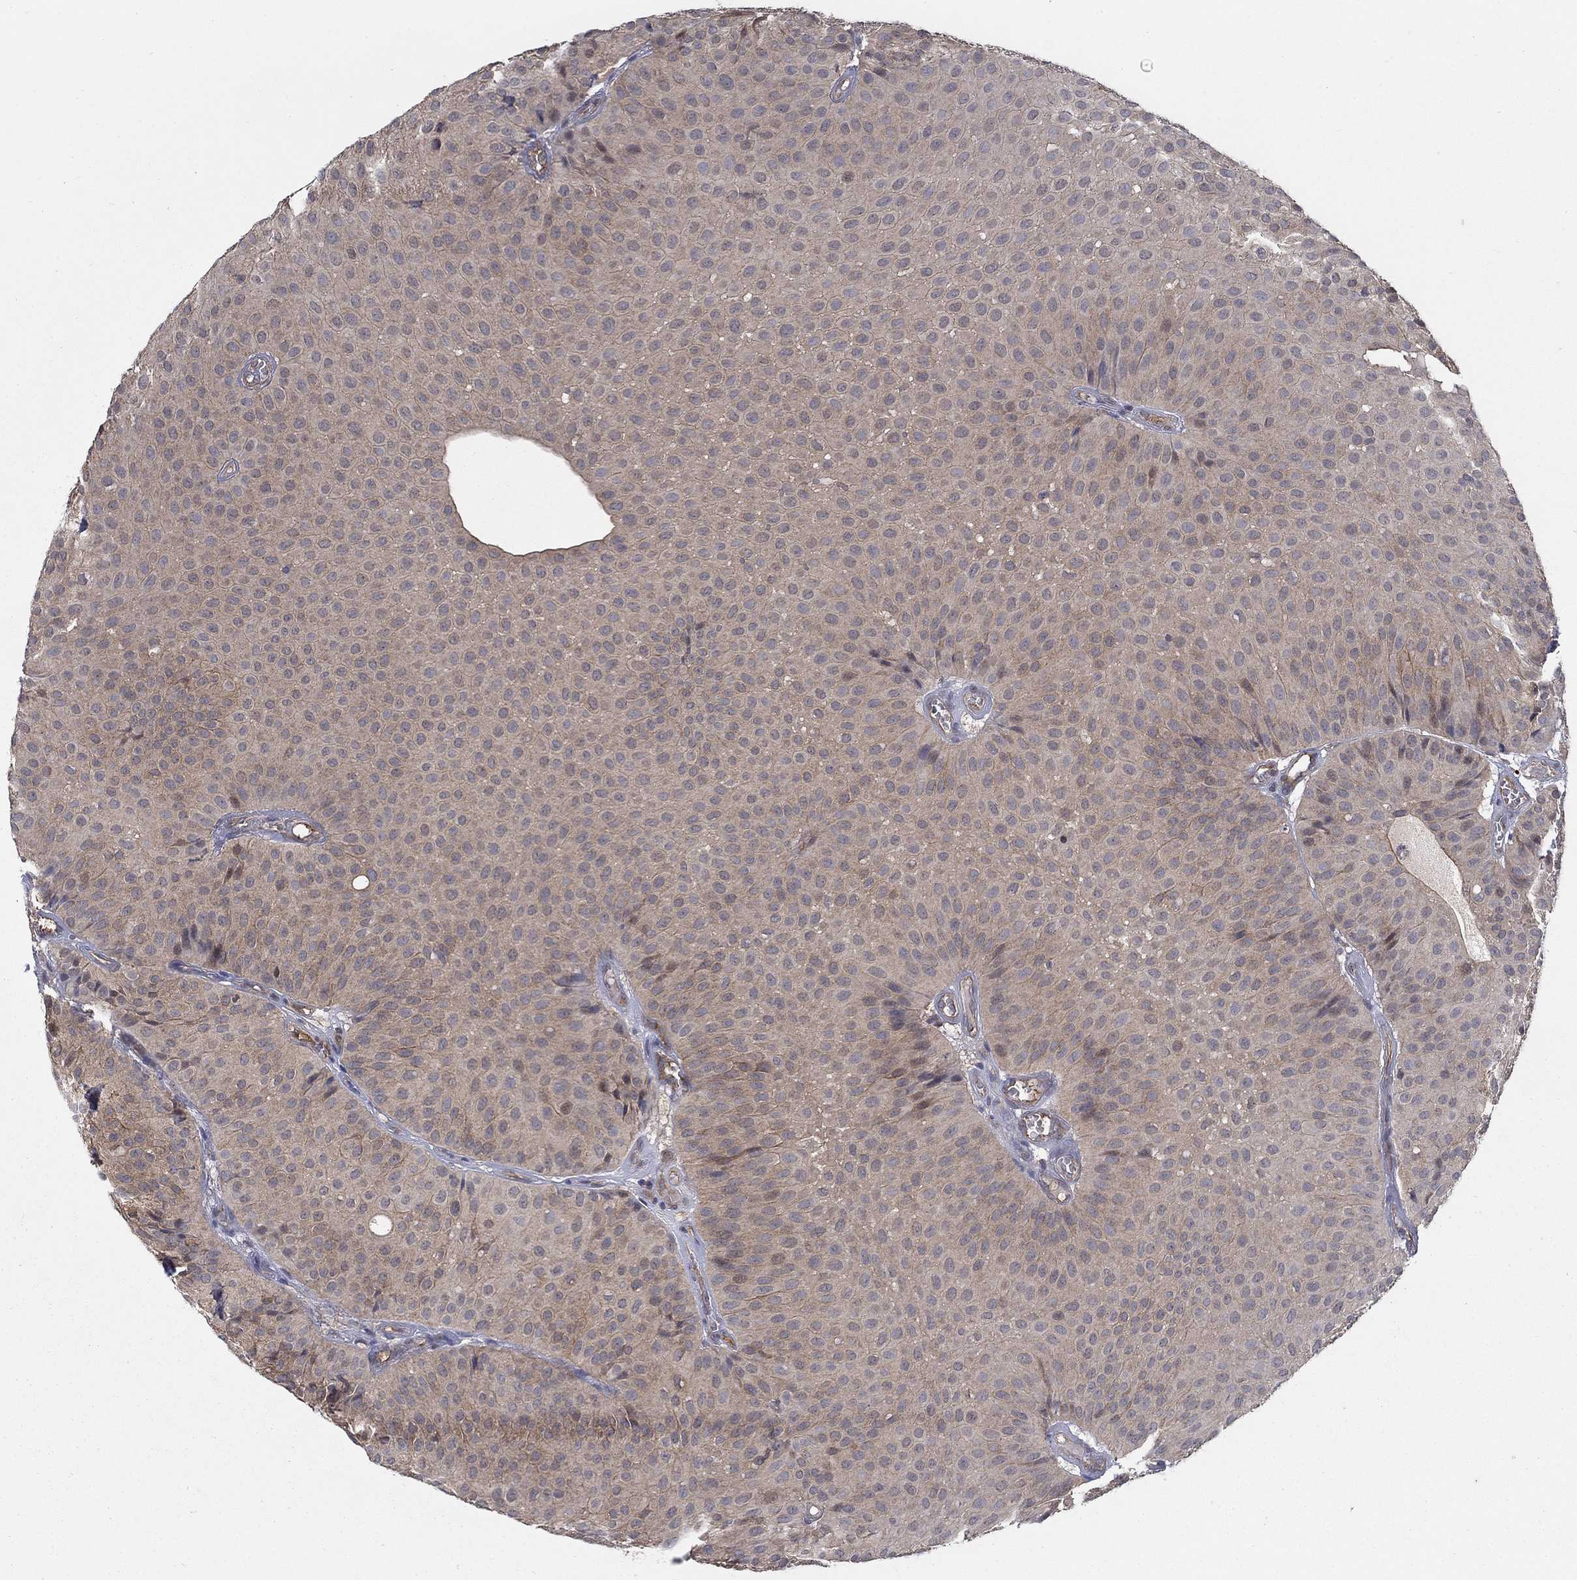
{"staining": {"intensity": "moderate", "quantity": "<25%", "location": "cytoplasmic/membranous"}, "tissue": "urothelial cancer", "cell_type": "Tumor cells", "image_type": "cancer", "snomed": [{"axis": "morphology", "description": "Urothelial carcinoma, Low grade"}, {"axis": "topography", "description": "Urinary bladder"}], "caption": "The image exhibits immunohistochemical staining of low-grade urothelial carcinoma. There is moderate cytoplasmic/membranous expression is seen in approximately <25% of tumor cells.", "gene": "SH3RF1", "patient": {"sex": "male", "age": 64}}